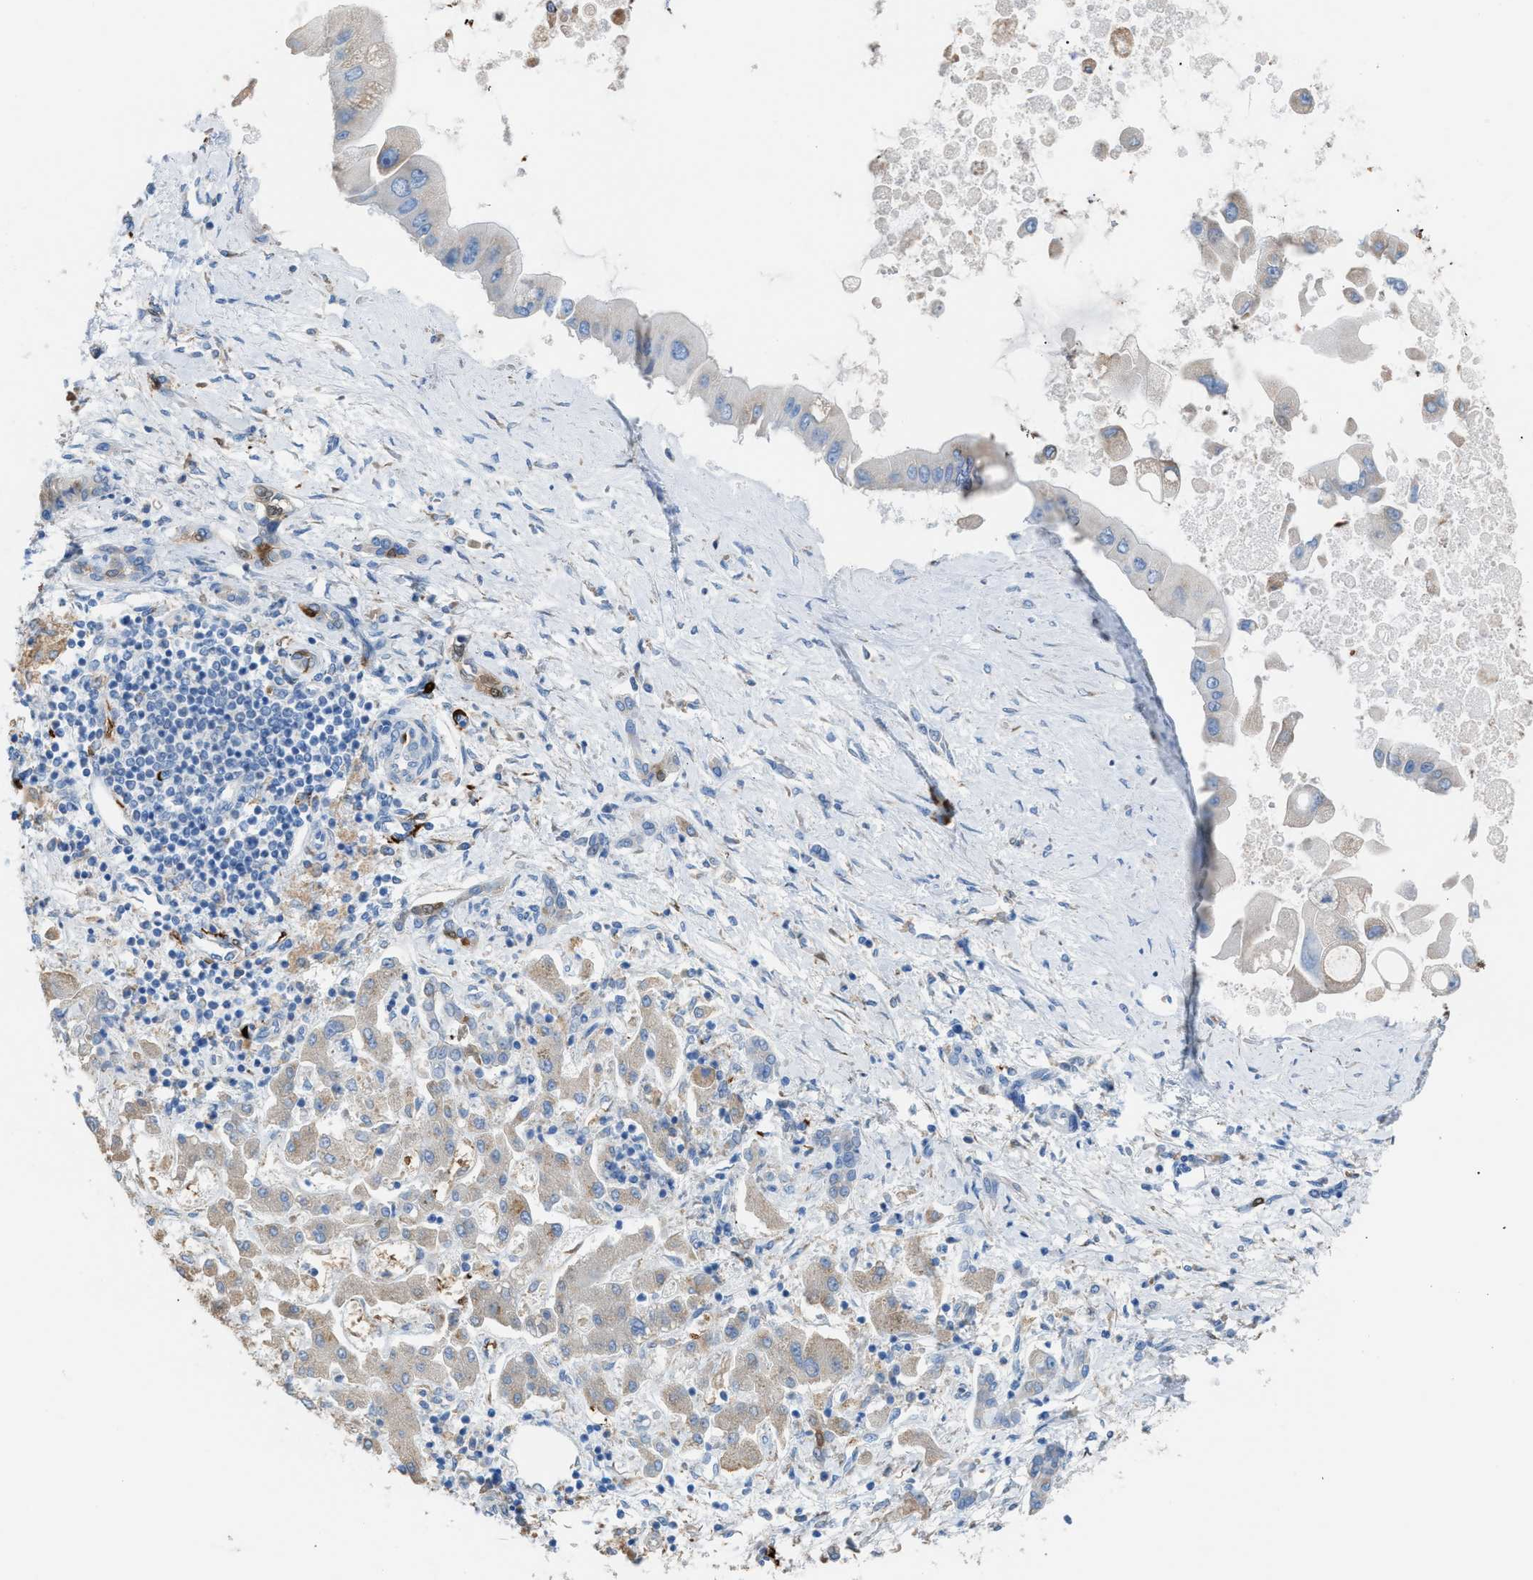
{"staining": {"intensity": "negative", "quantity": "none", "location": "none"}, "tissue": "liver cancer", "cell_type": "Tumor cells", "image_type": "cancer", "snomed": [{"axis": "morphology", "description": "Cholangiocarcinoma"}, {"axis": "topography", "description": "Liver"}], "caption": "Tumor cells are negative for protein expression in human liver cholangiocarcinoma.", "gene": "CA3", "patient": {"sex": "male", "age": 50}}